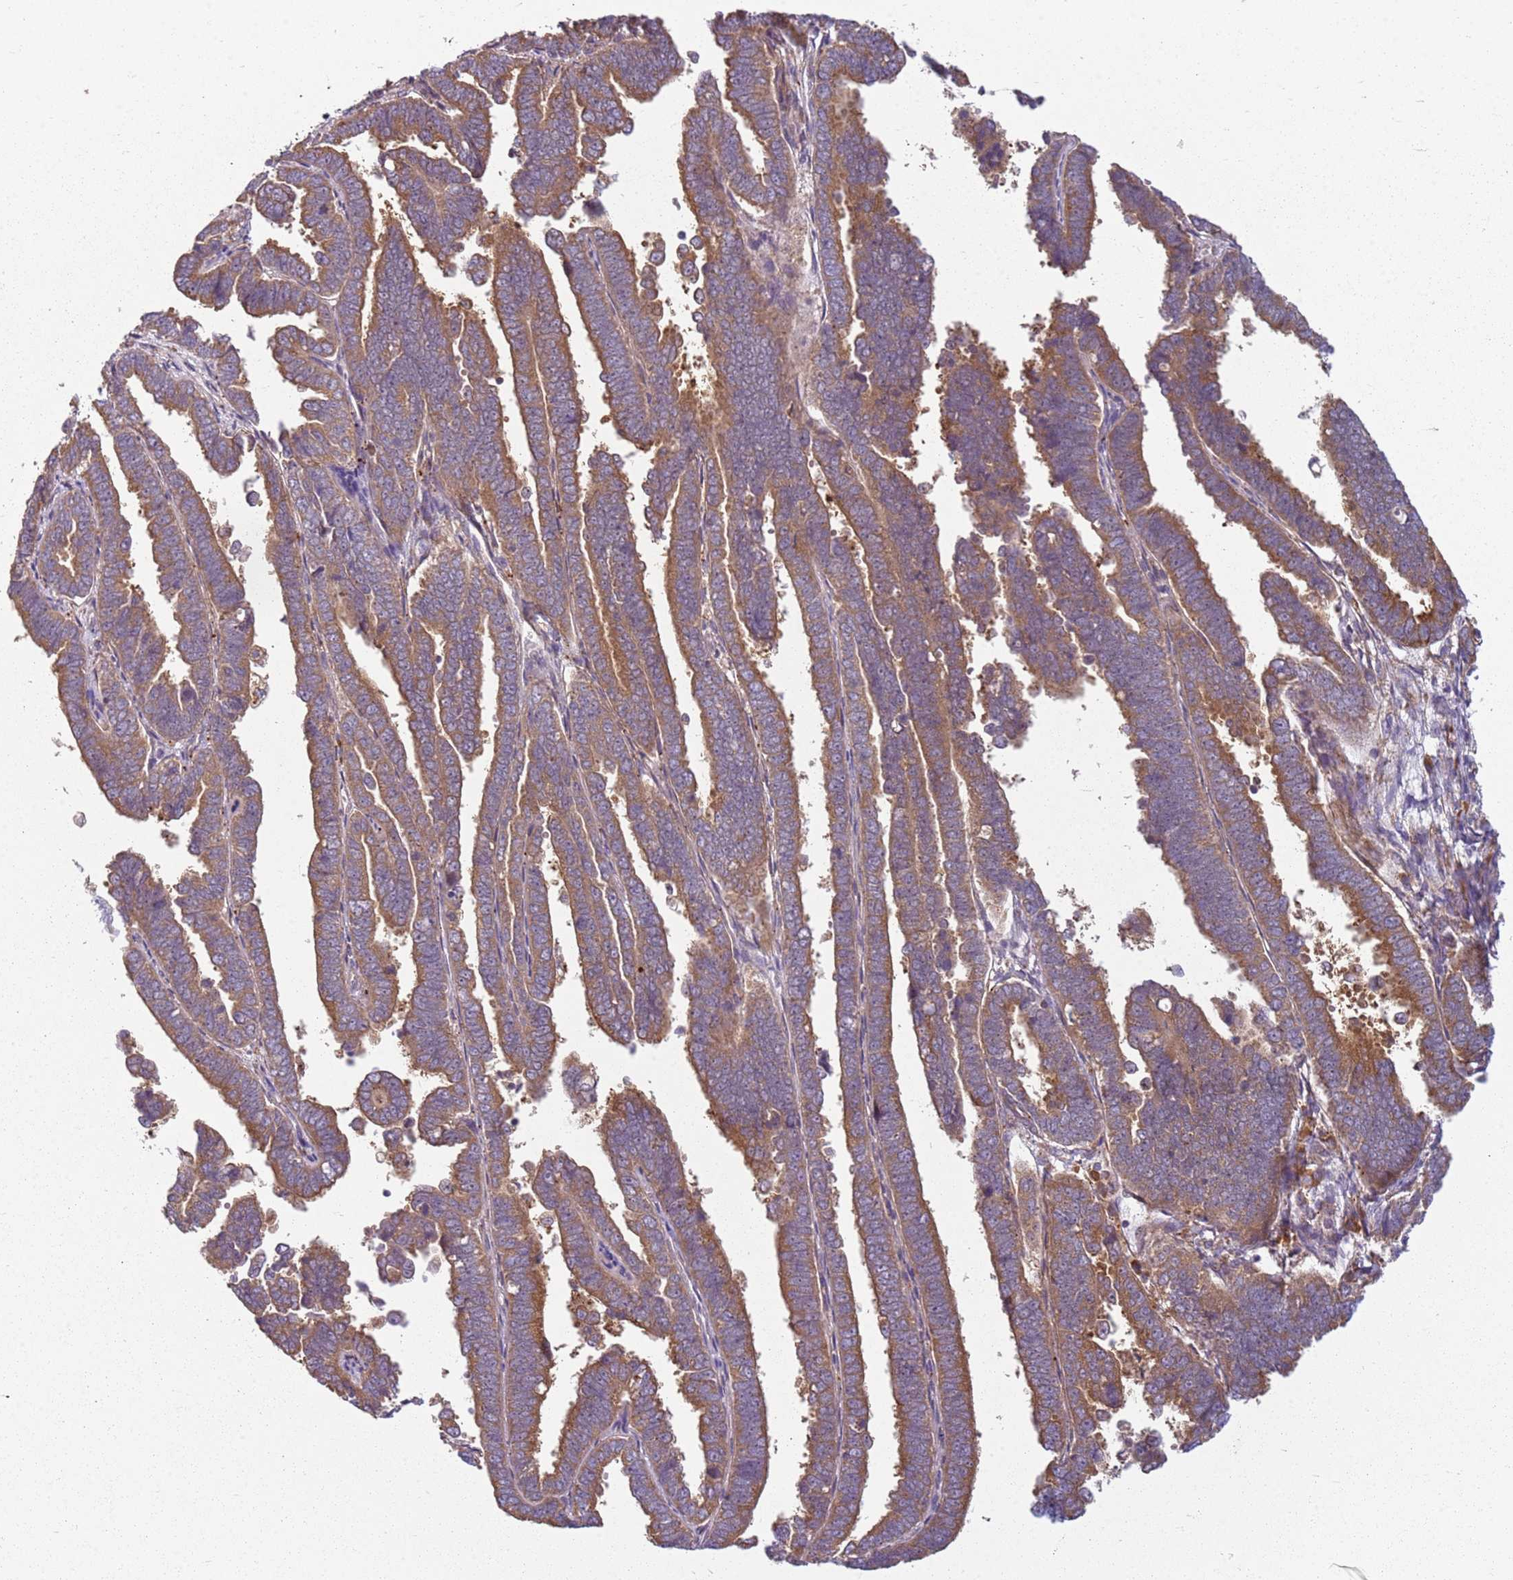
{"staining": {"intensity": "moderate", "quantity": ">75%", "location": "cytoplasmic/membranous"}, "tissue": "endometrial cancer", "cell_type": "Tumor cells", "image_type": "cancer", "snomed": [{"axis": "morphology", "description": "Adenocarcinoma, NOS"}, {"axis": "topography", "description": "Endometrium"}], "caption": "Immunohistochemical staining of human endometrial adenocarcinoma exhibits medium levels of moderate cytoplasmic/membranous expression in approximately >75% of tumor cells.", "gene": "RPS28", "patient": {"sex": "female", "age": 75}}